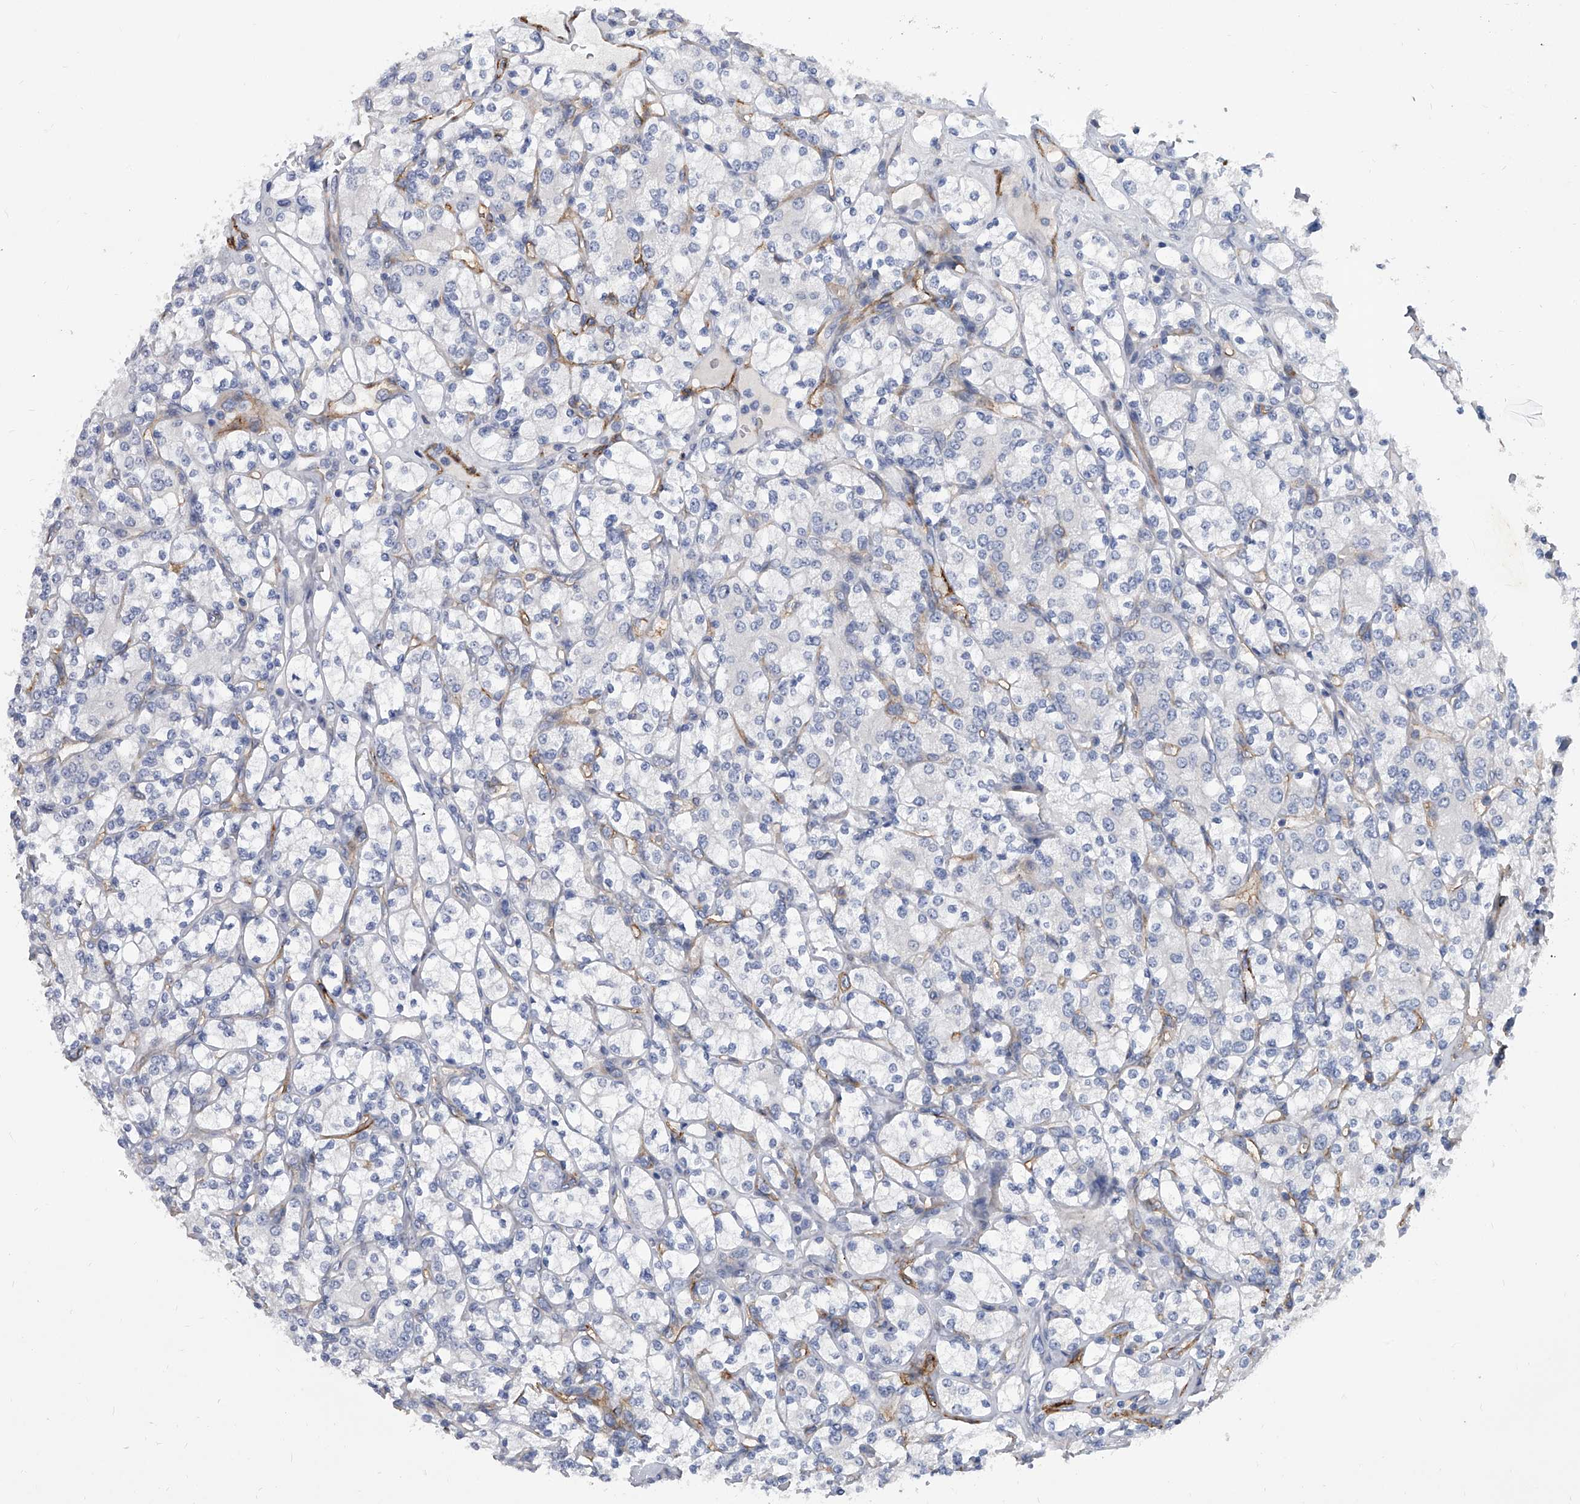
{"staining": {"intensity": "negative", "quantity": "none", "location": "none"}, "tissue": "renal cancer", "cell_type": "Tumor cells", "image_type": "cancer", "snomed": [{"axis": "morphology", "description": "Adenocarcinoma, NOS"}, {"axis": "topography", "description": "Kidney"}], "caption": "Tumor cells are negative for protein expression in human renal adenocarcinoma. (Stains: DAB immunohistochemistry with hematoxylin counter stain, Microscopy: brightfield microscopy at high magnification).", "gene": "ALG14", "patient": {"sex": "male", "age": 77}}